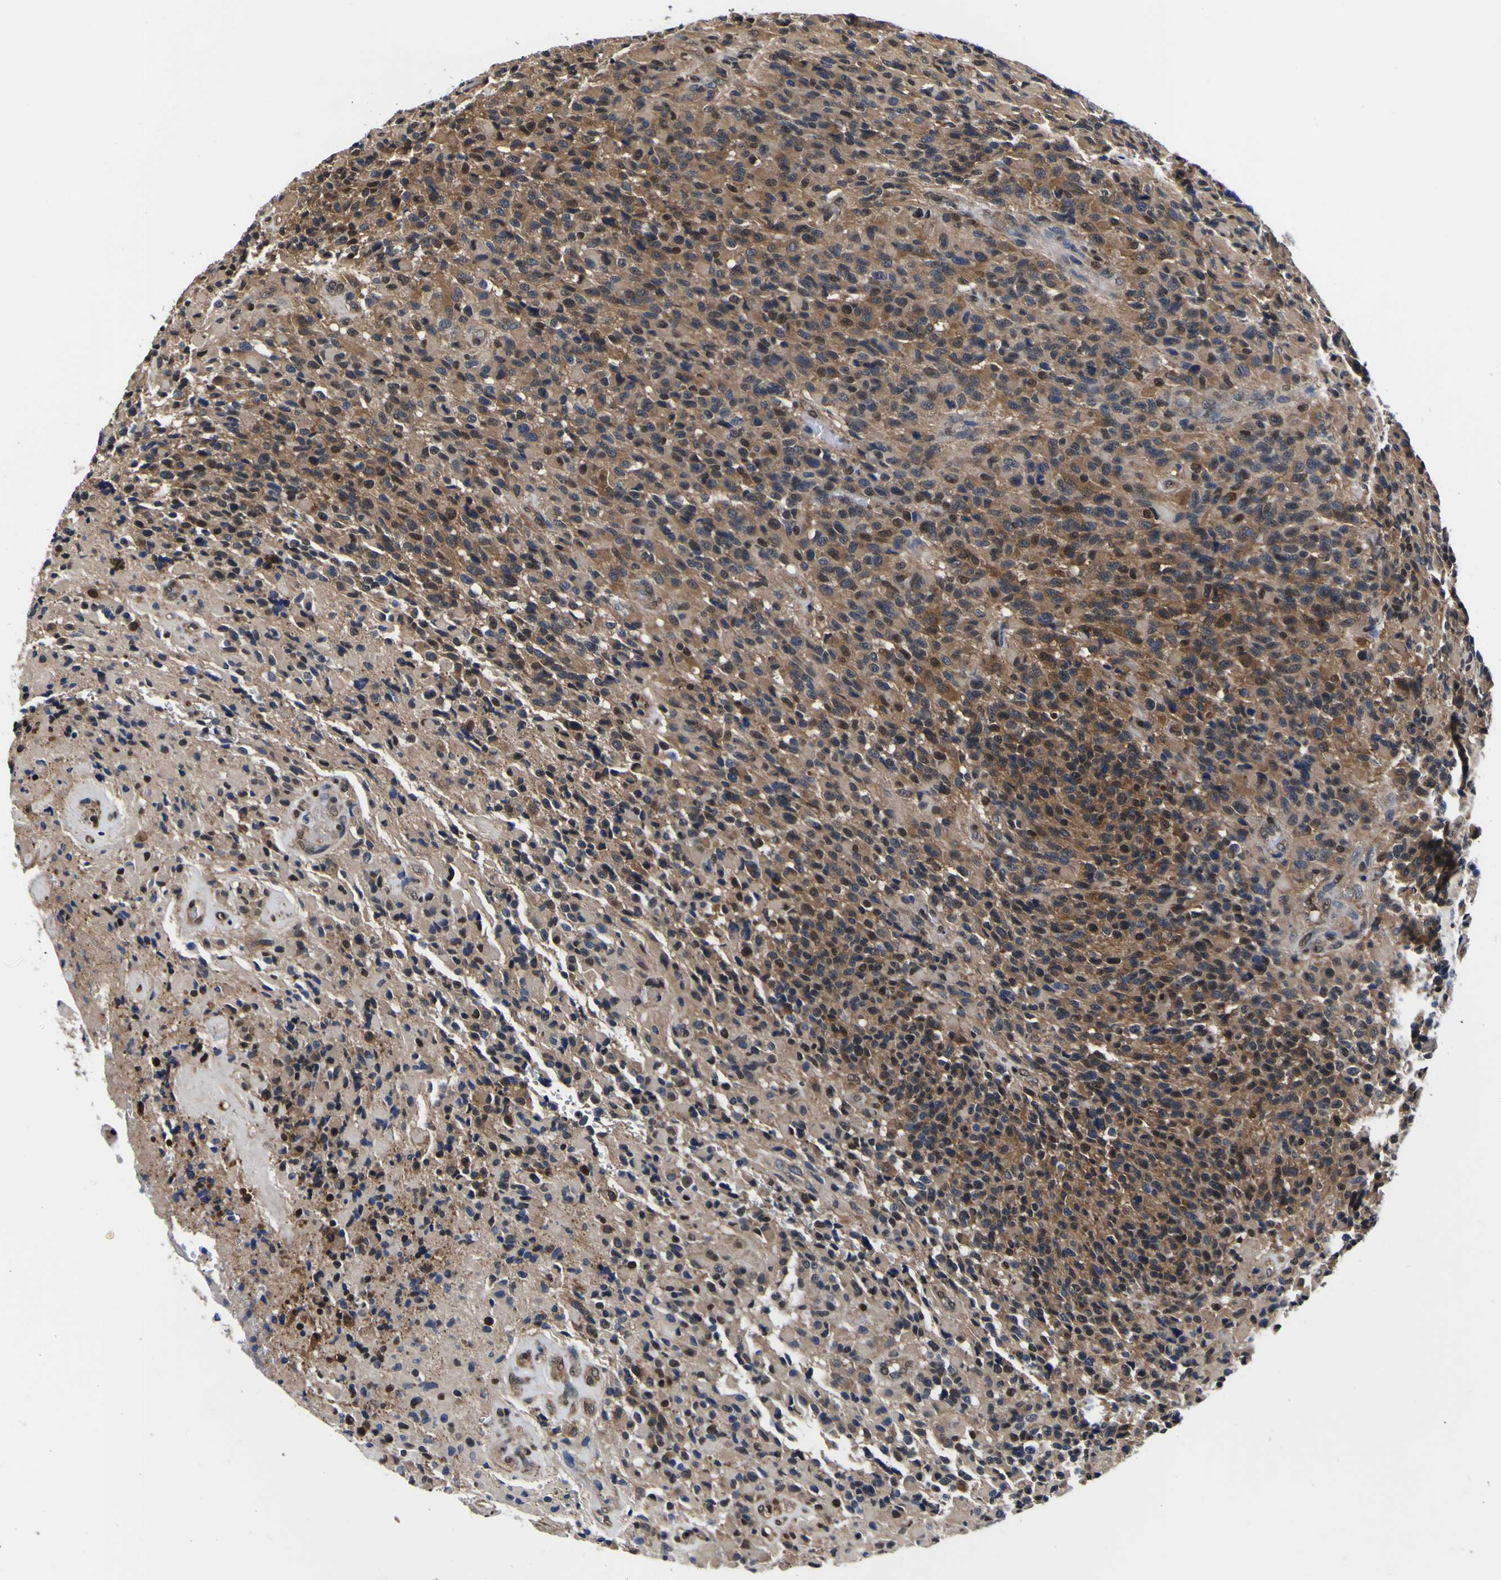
{"staining": {"intensity": "moderate", "quantity": "25%-75%", "location": "cytoplasmic/membranous,nuclear"}, "tissue": "glioma", "cell_type": "Tumor cells", "image_type": "cancer", "snomed": [{"axis": "morphology", "description": "Glioma, malignant, High grade"}, {"axis": "topography", "description": "Brain"}], "caption": "Moderate cytoplasmic/membranous and nuclear protein positivity is appreciated in approximately 25%-75% of tumor cells in malignant glioma (high-grade). (Stains: DAB (3,3'-diaminobenzidine) in brown, nuclei in blue, Microscopy: brightfield microscopy at high magnification).", "gene": "FAM110B", "patient": {"sex": "male", "age": 71}}